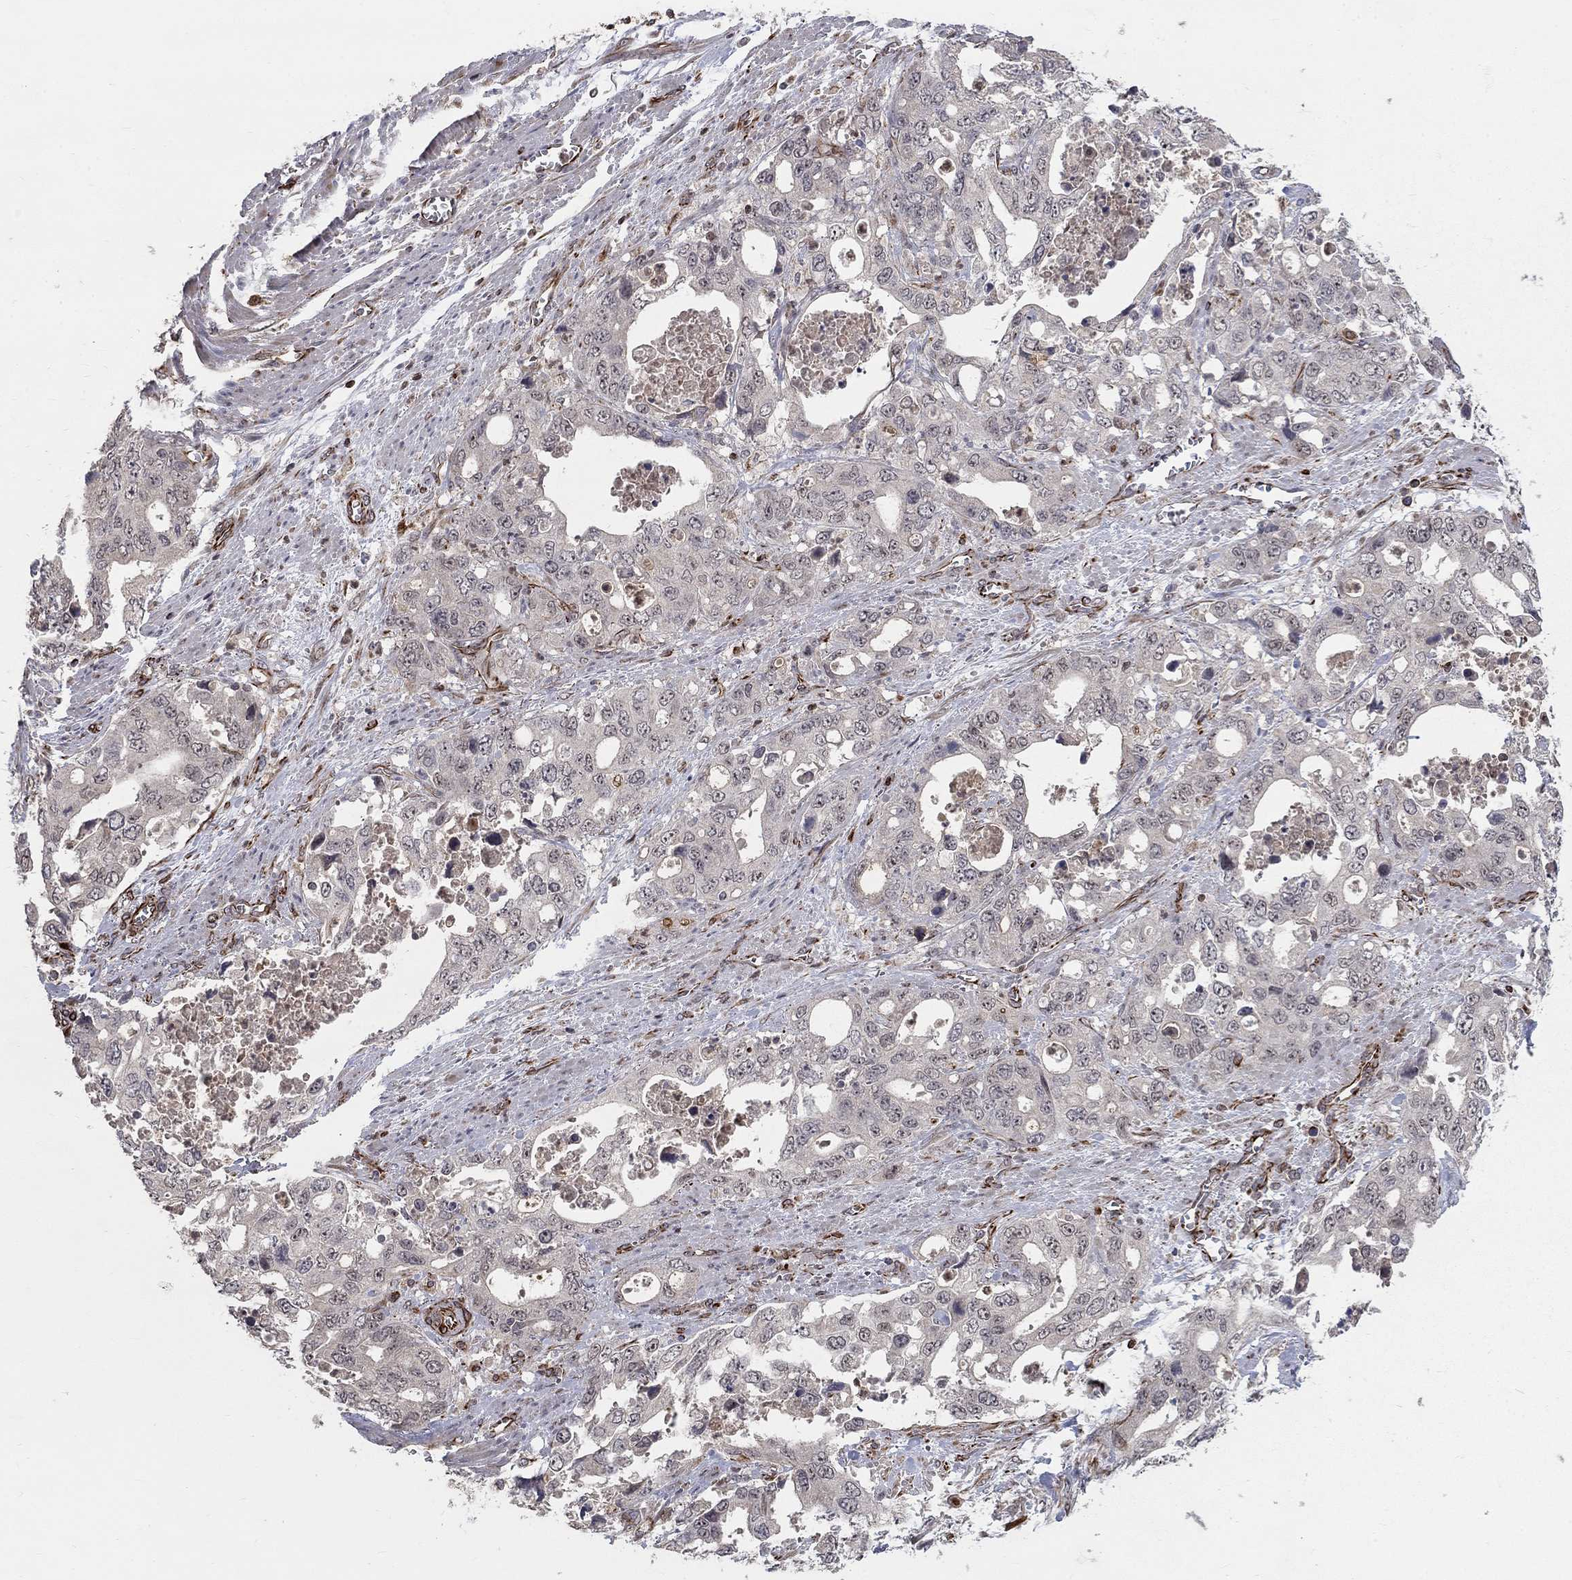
{"staining": {"intensity": "negative", "quantity": "none", "location": "none"}, "tissue": "stomach cancer", "cell_type": "Tumor cells", "image_type": "cancer", "snomed": [{"axis": "morphology", "description": "Adenocarcinoma, NOS"}, {"axis": "topography", "description": "Stomach, upper"}], "caption": "Human stomach adenocarcinoma stained for a protein using immunohistochemistry exhibits no expression in tumor cells.", "gene": "MSRA", "patient": {"sex": "male", "age": 74}}